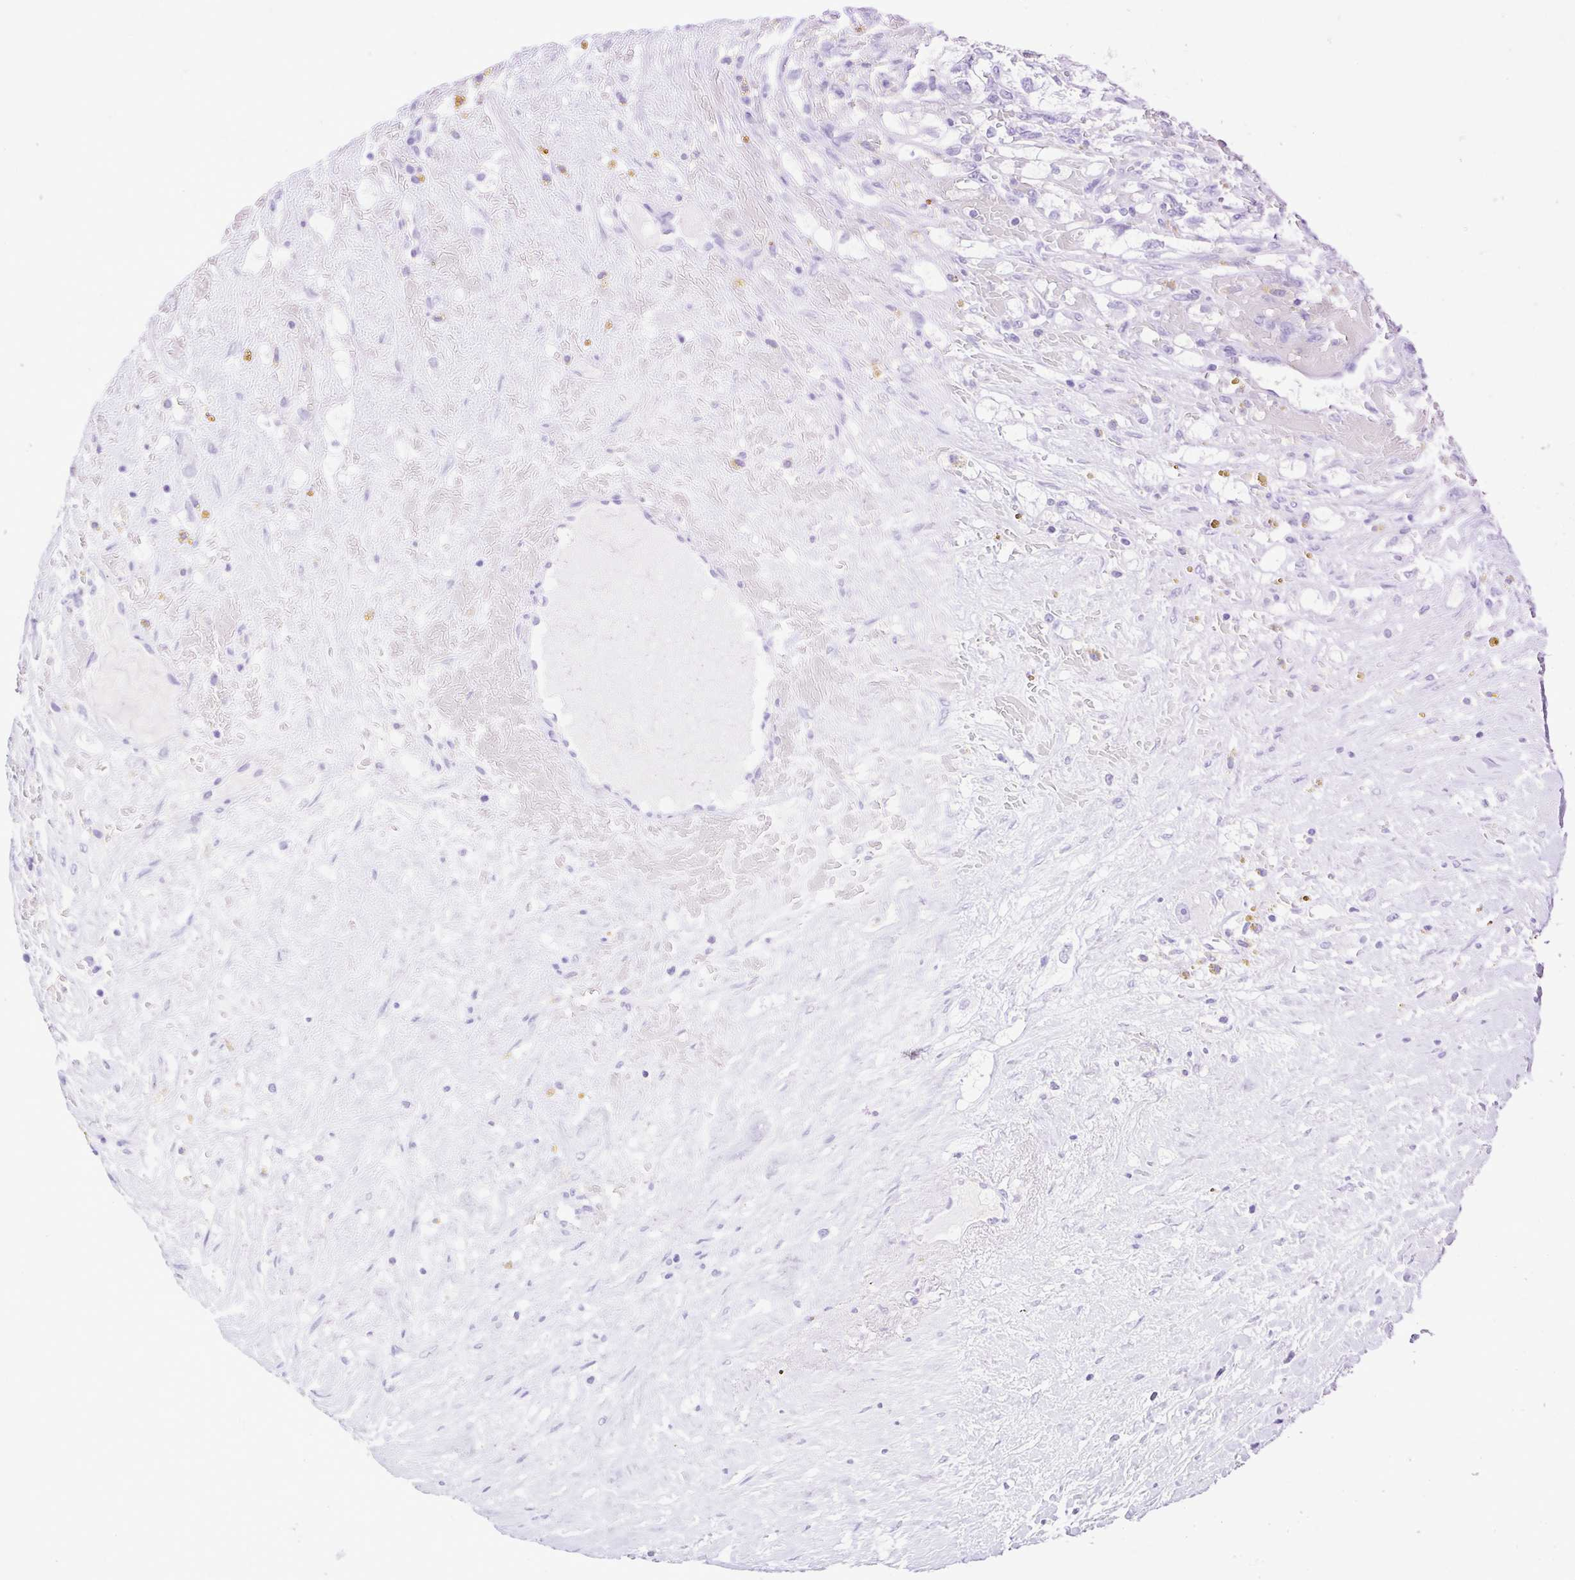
{"staining": {"intensity": "negative", "quantity": "none", "location": "none"}, "tissue": "renal cancer", "cell_type": "Tumor cells", "image_type": "cancer", "snomed": [{"axis": "morphology", "description": "Adenocarcinoma, NOS"}, {"axis": "topography", "description": "Kidney"}], "caption": "A high-resolution photomicrograph shows immunohistochemistry (IHC) staining of renal cancer (adenocarcinoma), which reveals no significant staining in tumor cells.", "gene": "CDSN", "patient": {"sex": "male", "age": 59}}